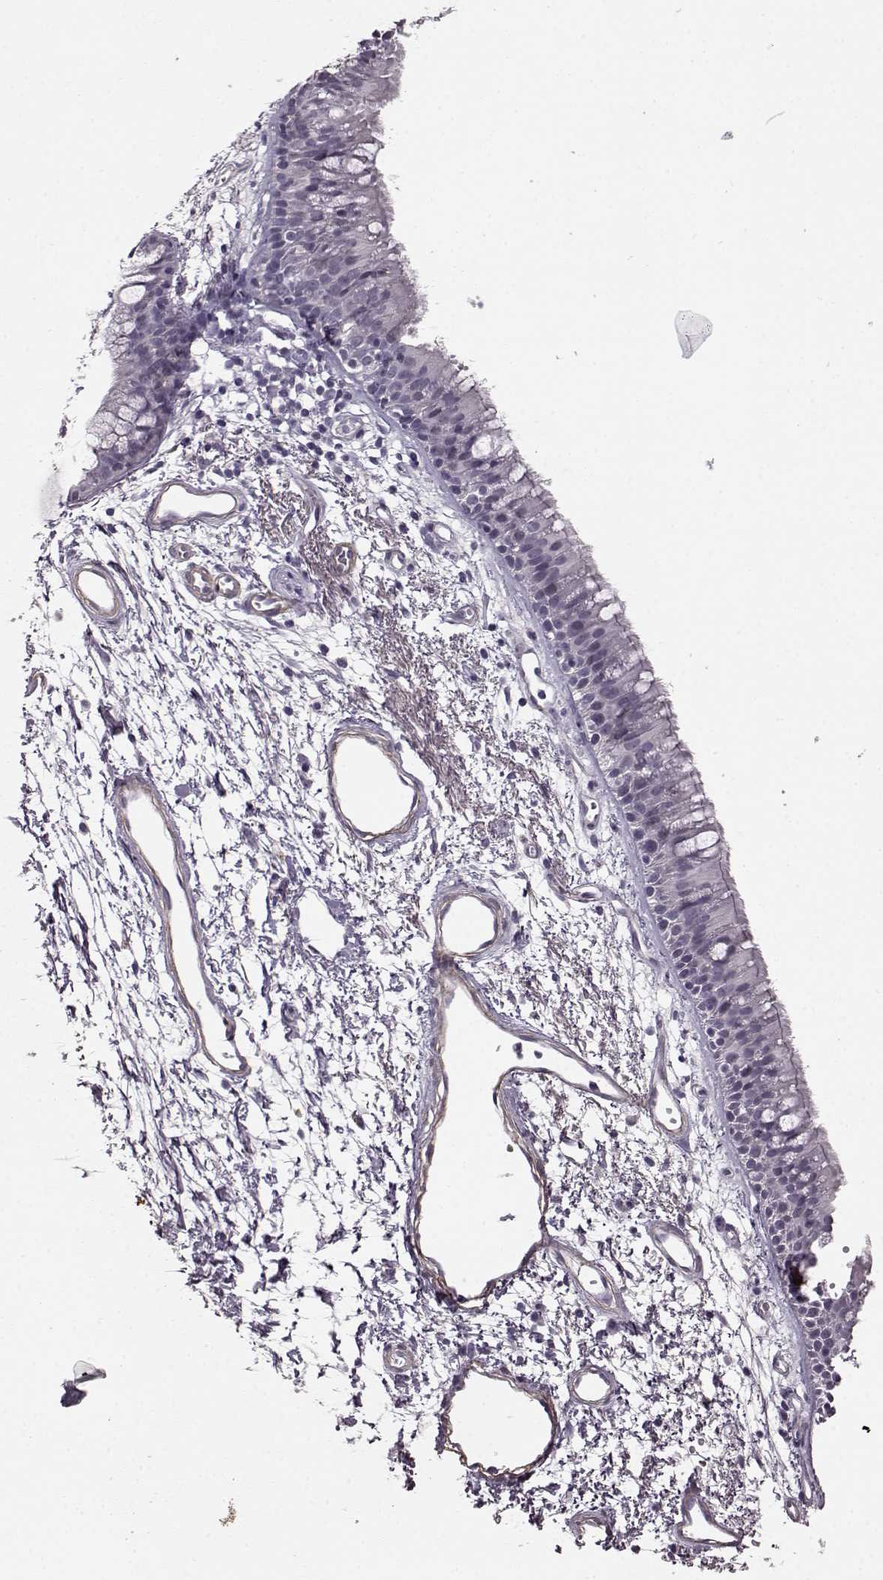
{"staining": {"intensity": "negative", "quantity": "none", "location": "none"}, "tissue": "bronchus", "cell_type": "Respiratory epithelial cells", "image_type": "normal", "snomed": [{"axis": "morphology", "description": "Normal tissue, NOS"}, {"axis": "morphology", "description": "Squamous cell carcinoma, NOS"}, {"axis": "topography", "description": "Cartilage tissue"}, {"axis": "topography", "description": "Bronchus"}, {"axis": "topography", "description": "Lung"}], "caption": "Immunohistochemical staining of normal bronchus shows no significant expression in respiratory epithelial cells. (Brightfield microscopy of DAB (3,3'-diaminobenzidine) IHC at high magnification).", "gene": "SLCO3A1", "patient": {"sex": "male", "age": 66}}